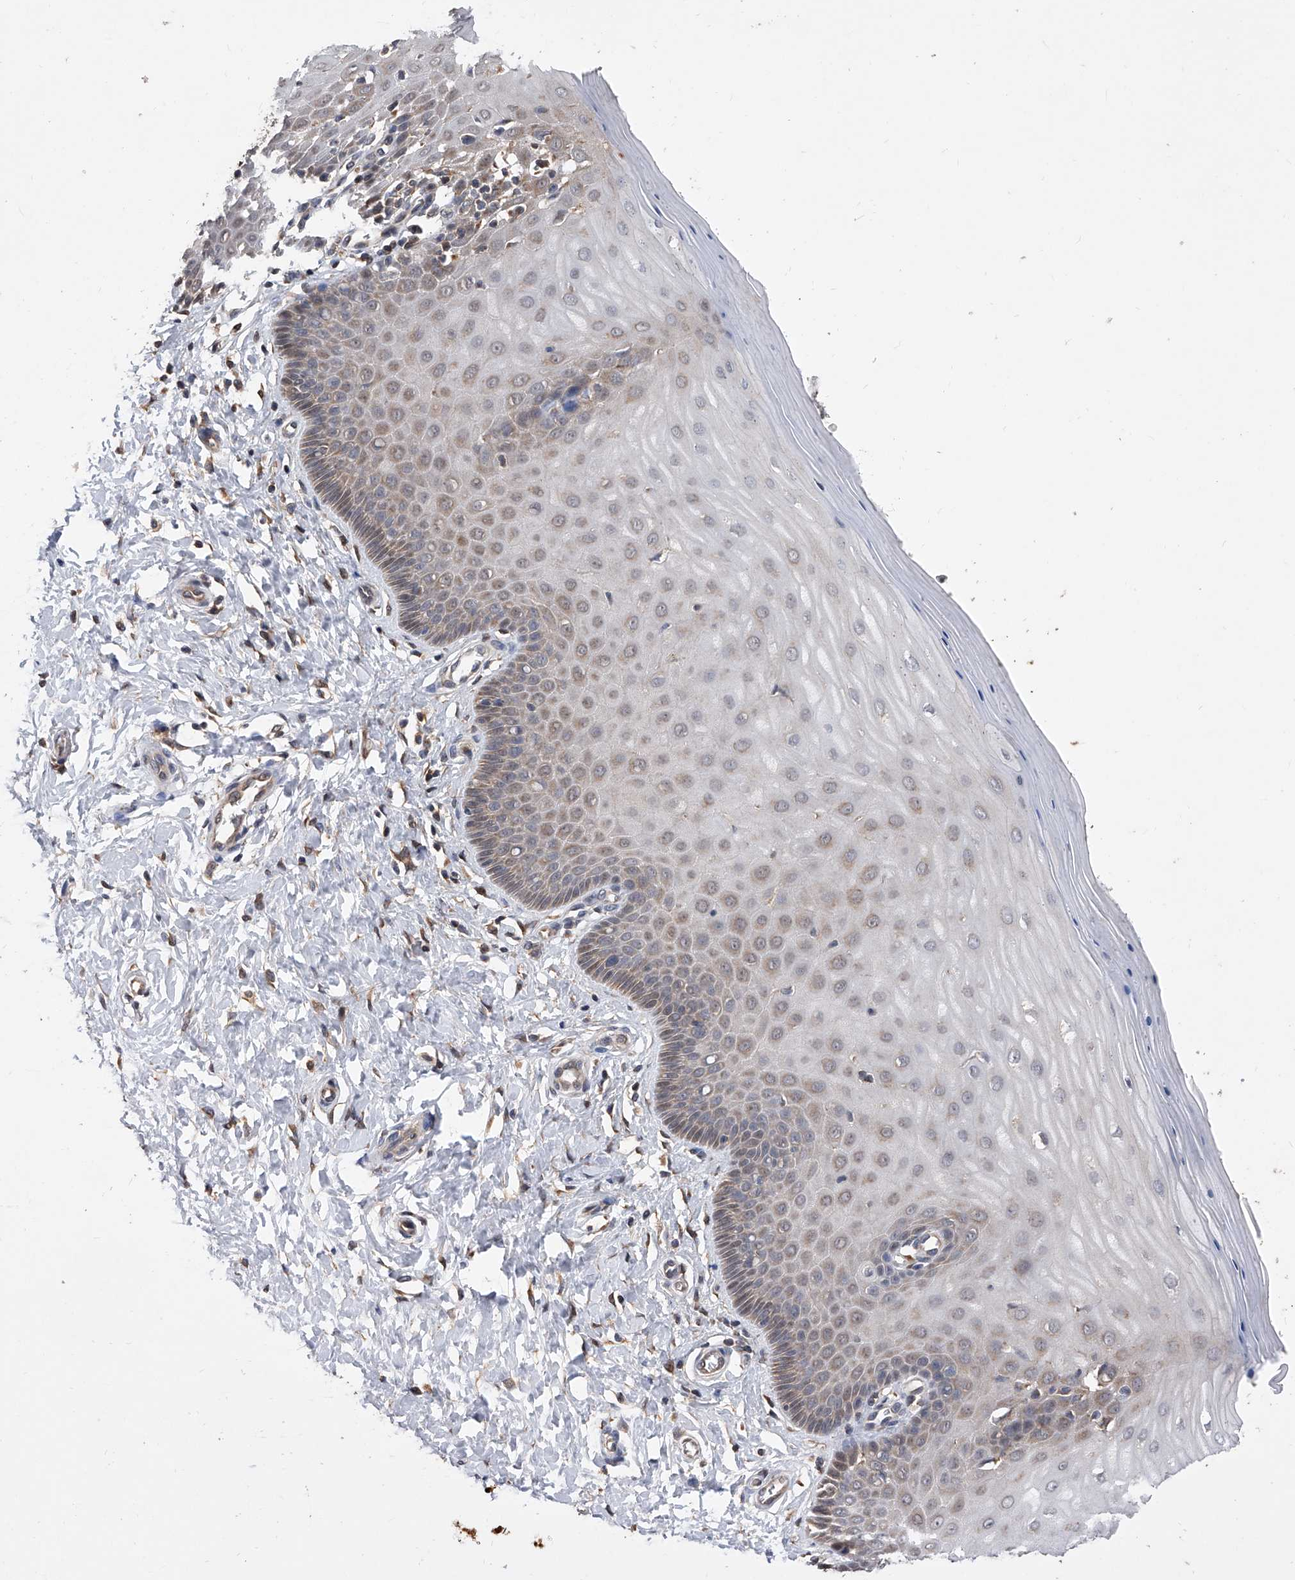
{"staining": {"intensity": "moderate", "quantity": ">75%", "location": "cytoplasmic/membranous,nuclear"}, "tissue": "cervix", "cell_type": "Glandular cells", "image_type": "normal", "snomed": [{"axis": "morphology", "description": "Normal tissue, NOS"}, {"axis": "topography", "description": "Cervix"}], "caption": "Cervix was stained to show a protein in brown. There is medium levels of moderate cytoplasmic/membranous,nuclear staining in about >75% of glandular cells.", "gene": "GMDS", "patient": {"sex": "female", "age": 55}}